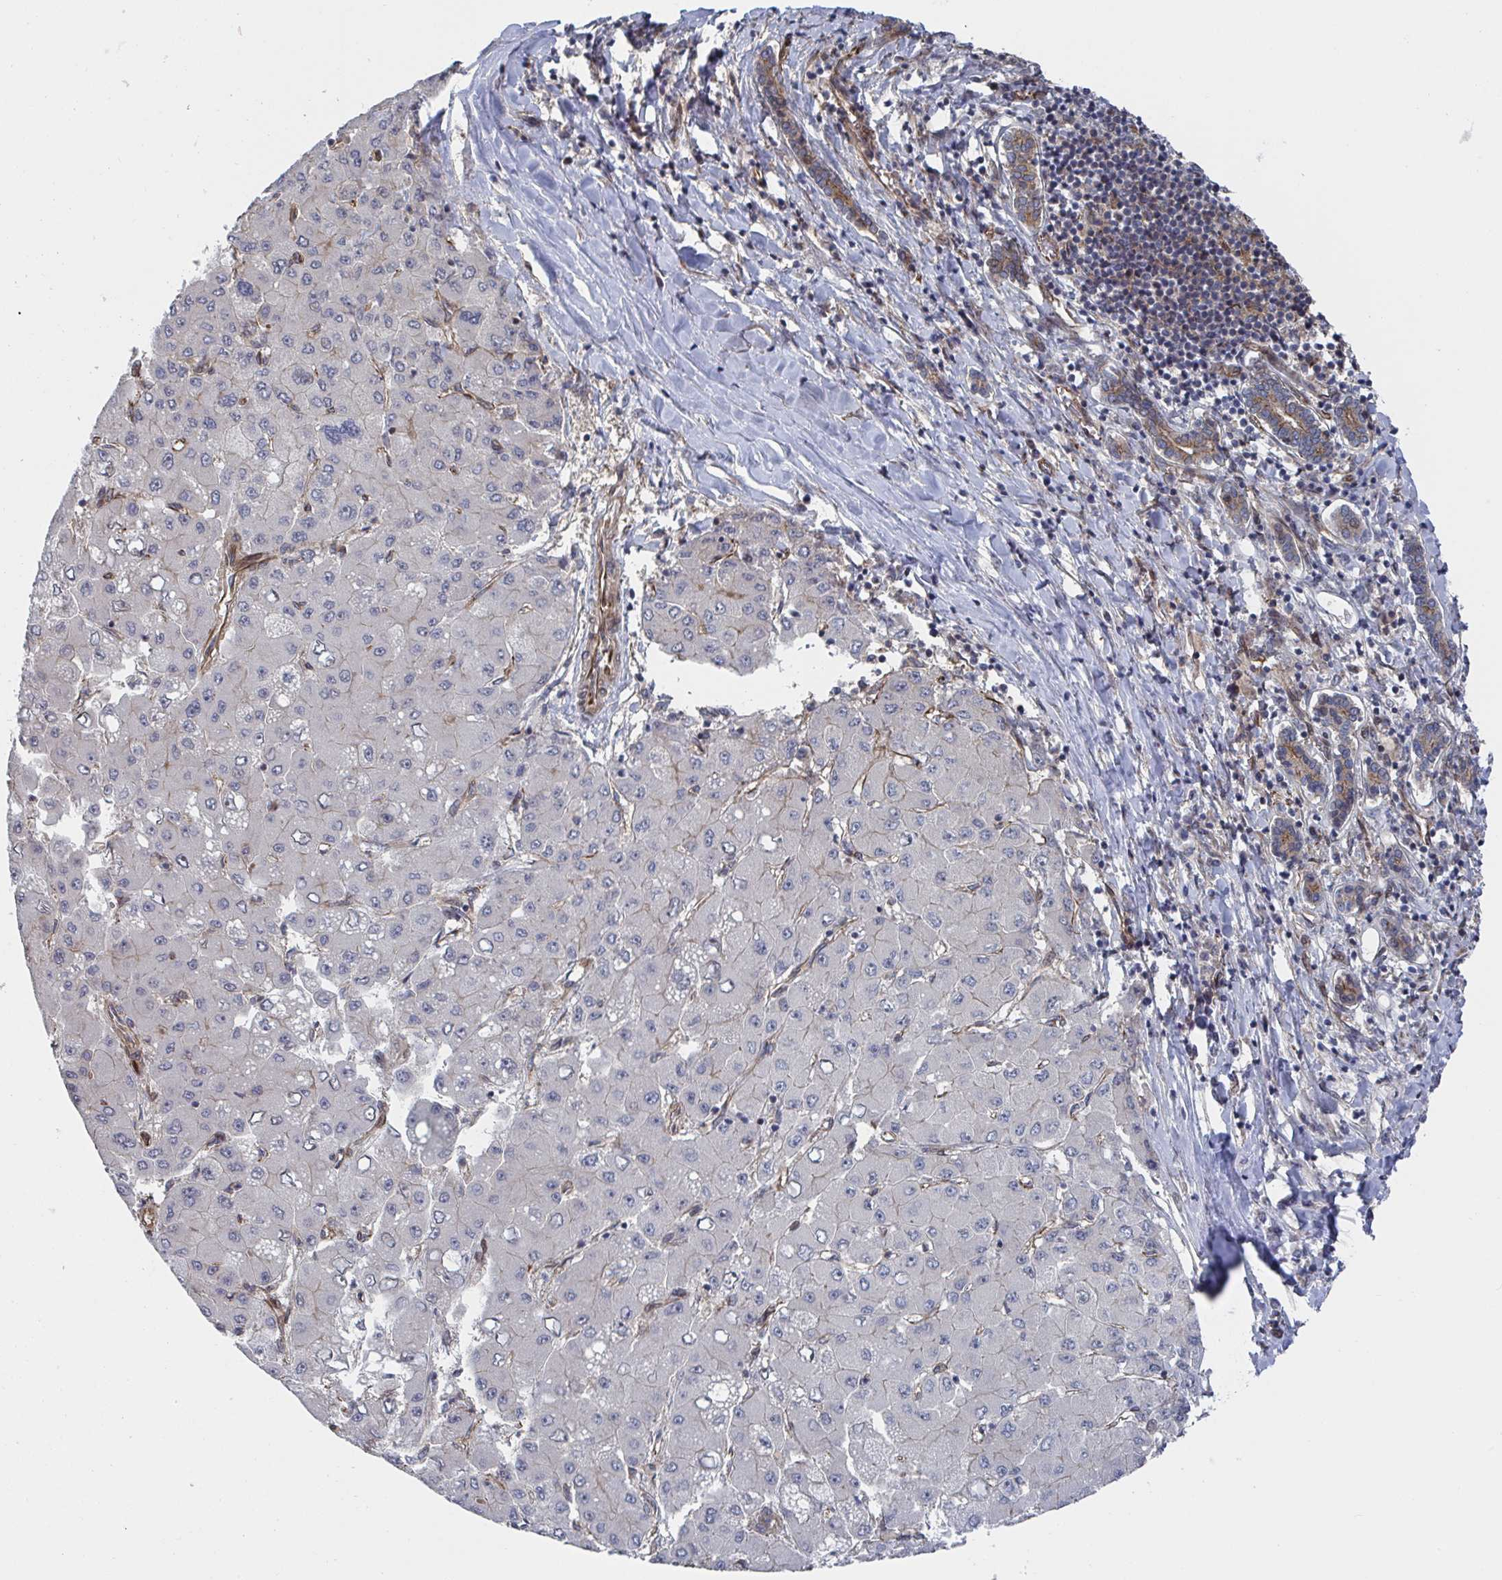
{"staining": {"intensity": "negative", "quantity": "none", "location": "none"}, "tissue": "liver cancer", "cell_type": "Tumor cells", "image_type": "cancer", "snomed": [{"axis": "morphology", "description": "Carcinoma, Hepatocellular, NOS"}, {"axis": "topography", "description": "Liver"}], "caption": "Image shows no protein expression in tumor cells of liver hepatocellular carcinoma tissue.", "gene": "DVL3", "patient": {"sex": "male", "age": 40}}